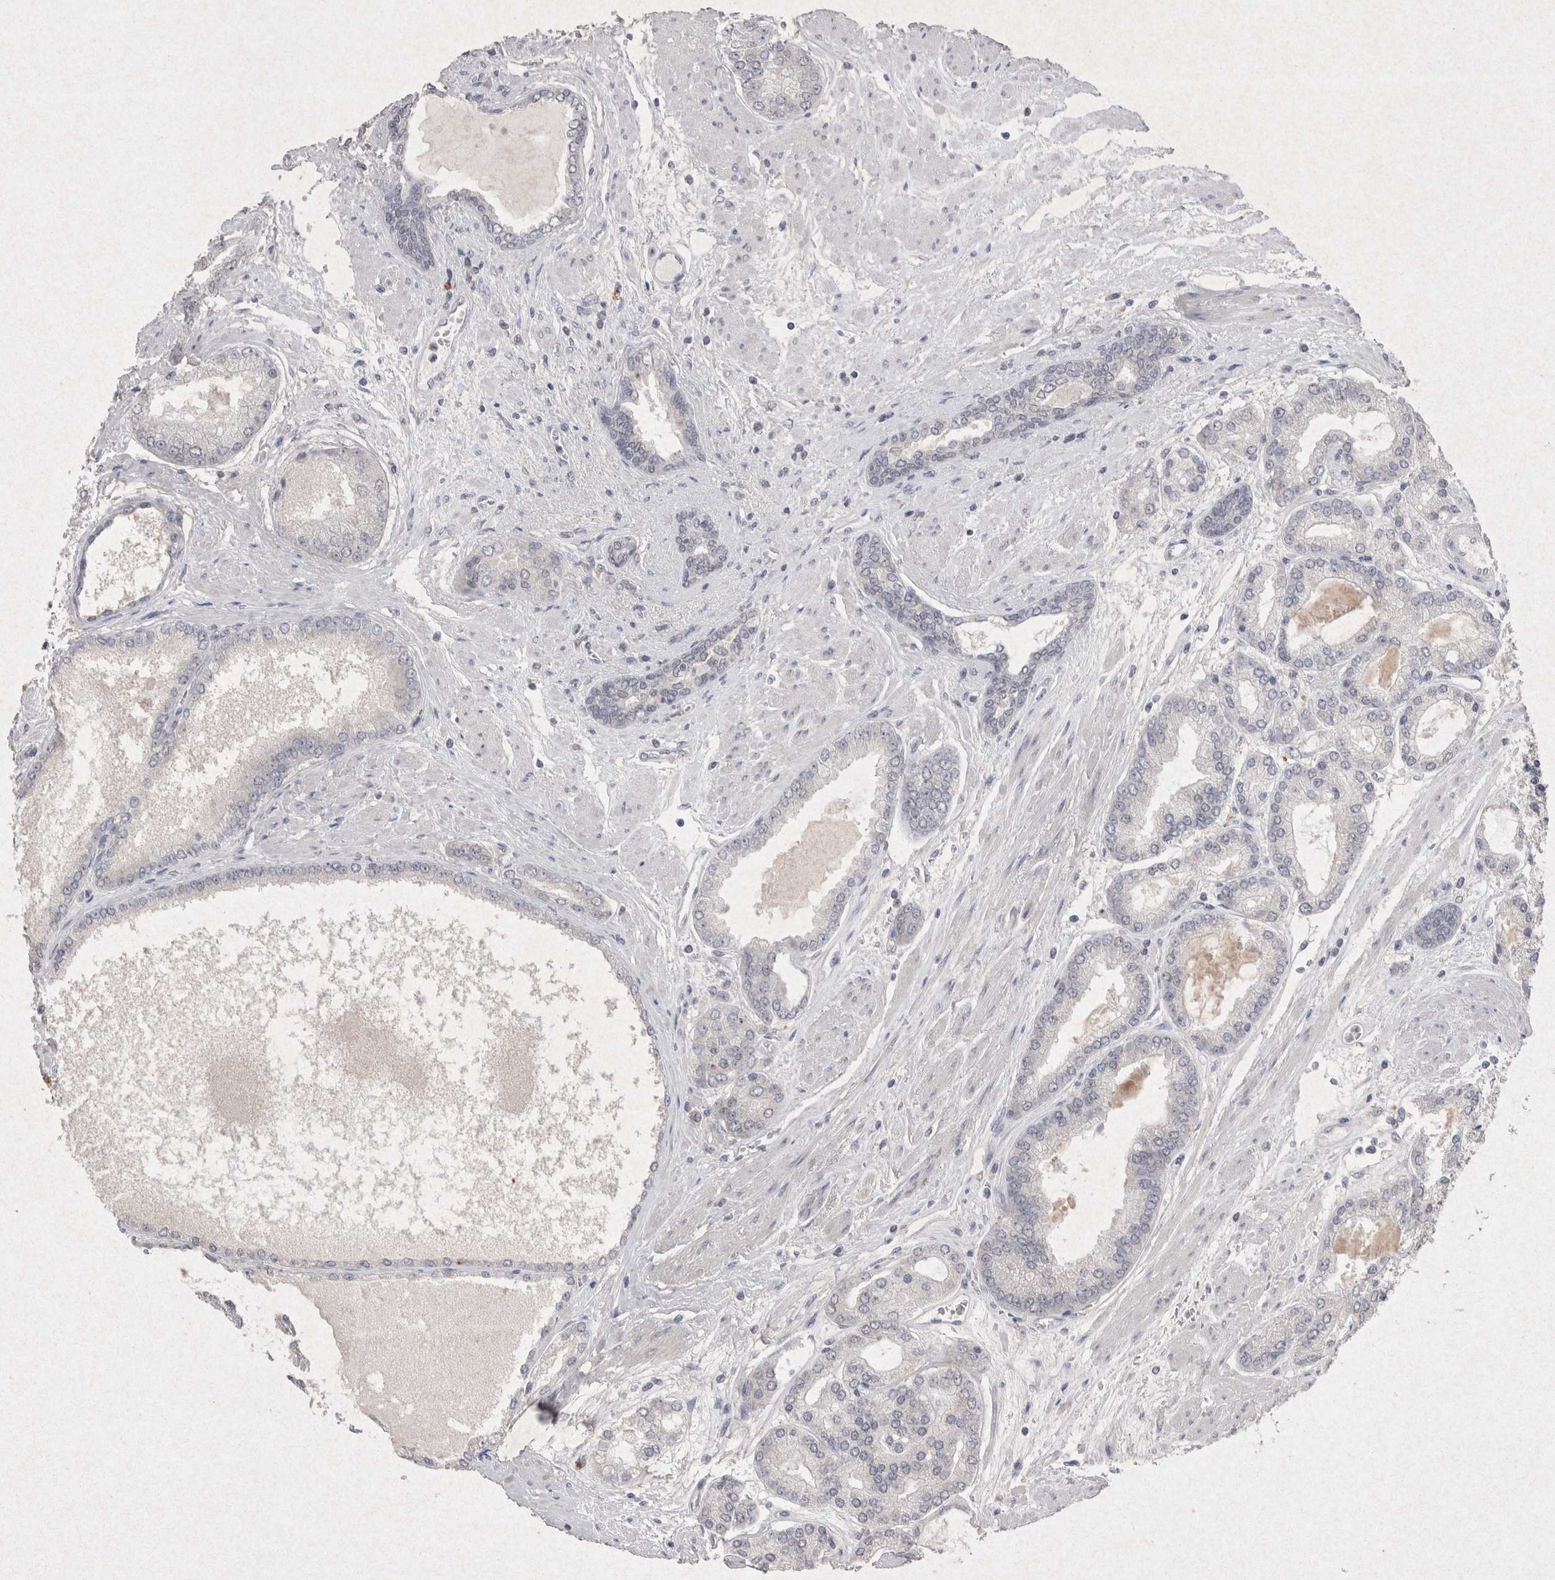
{"staining": {"intensity": "negative", "quantity": "none", "location": "none"}, "tissue": "prostate cancer", "cell_type": "Tumor cells", "image_type": "cancer", "snomed": [{"axis": "morphology", "description": "Adenocarcinoma, High grade"}, {"axis": "topography", "description": "Prostate"}], "caption": "DAB immunohistochemical staining of prostate adenocarcinoma (high-grade) reveals no significant staining in tumor cells.", "gene": "LYVE1", "patient": {"sex": "male", "age": 59}}